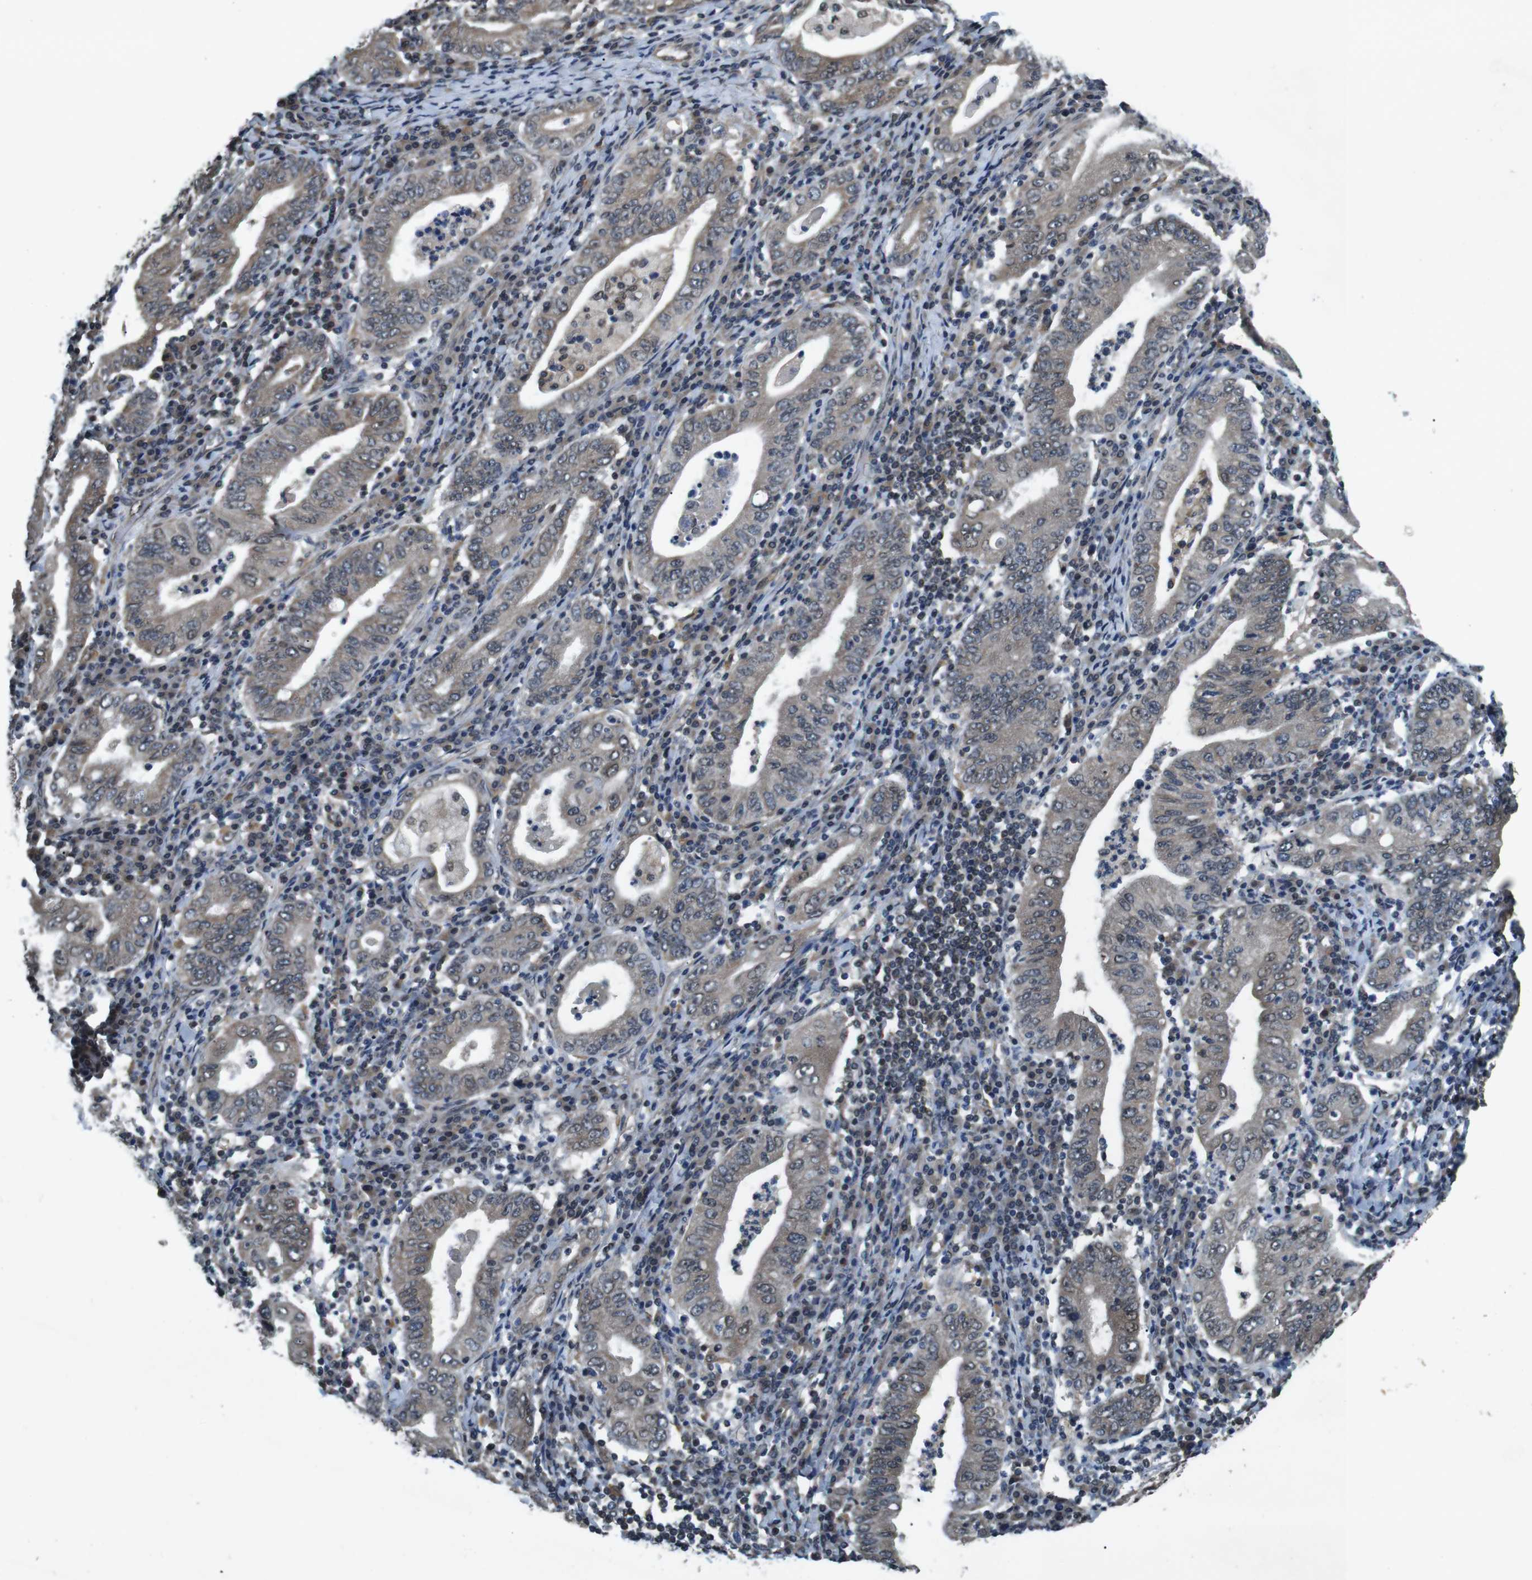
{"staining": {"intensity": "weak", "quantity": ">75%", "location": "cytoplasmic/membranous"}, "tissue": "stomach cancer", "cell_type": "Tumor cells", "image_type": "cancer", "snomed": [{"axis": "morphology", "description": "Normal tissue, NOS"}, {"axis": "morphology", "description": "Adenocarcinoma, NOS"}, {"axis": "topography", "description": "Esophagus"}, {"axis": "topography", "description": "Stomach, upper"}, {"axis": "topography", "description": "Peripheral nerve tissue"}], "caption": "A histopathology image of stomach cancer stained for a protein demonstrates weak cytoplasmic/membranous brown staining in tumor cells. (DAB IHC with brightfield microscopy, high magnification).", "gene": "SOCS1", "patient": {"sex": "male", "age": 62}}